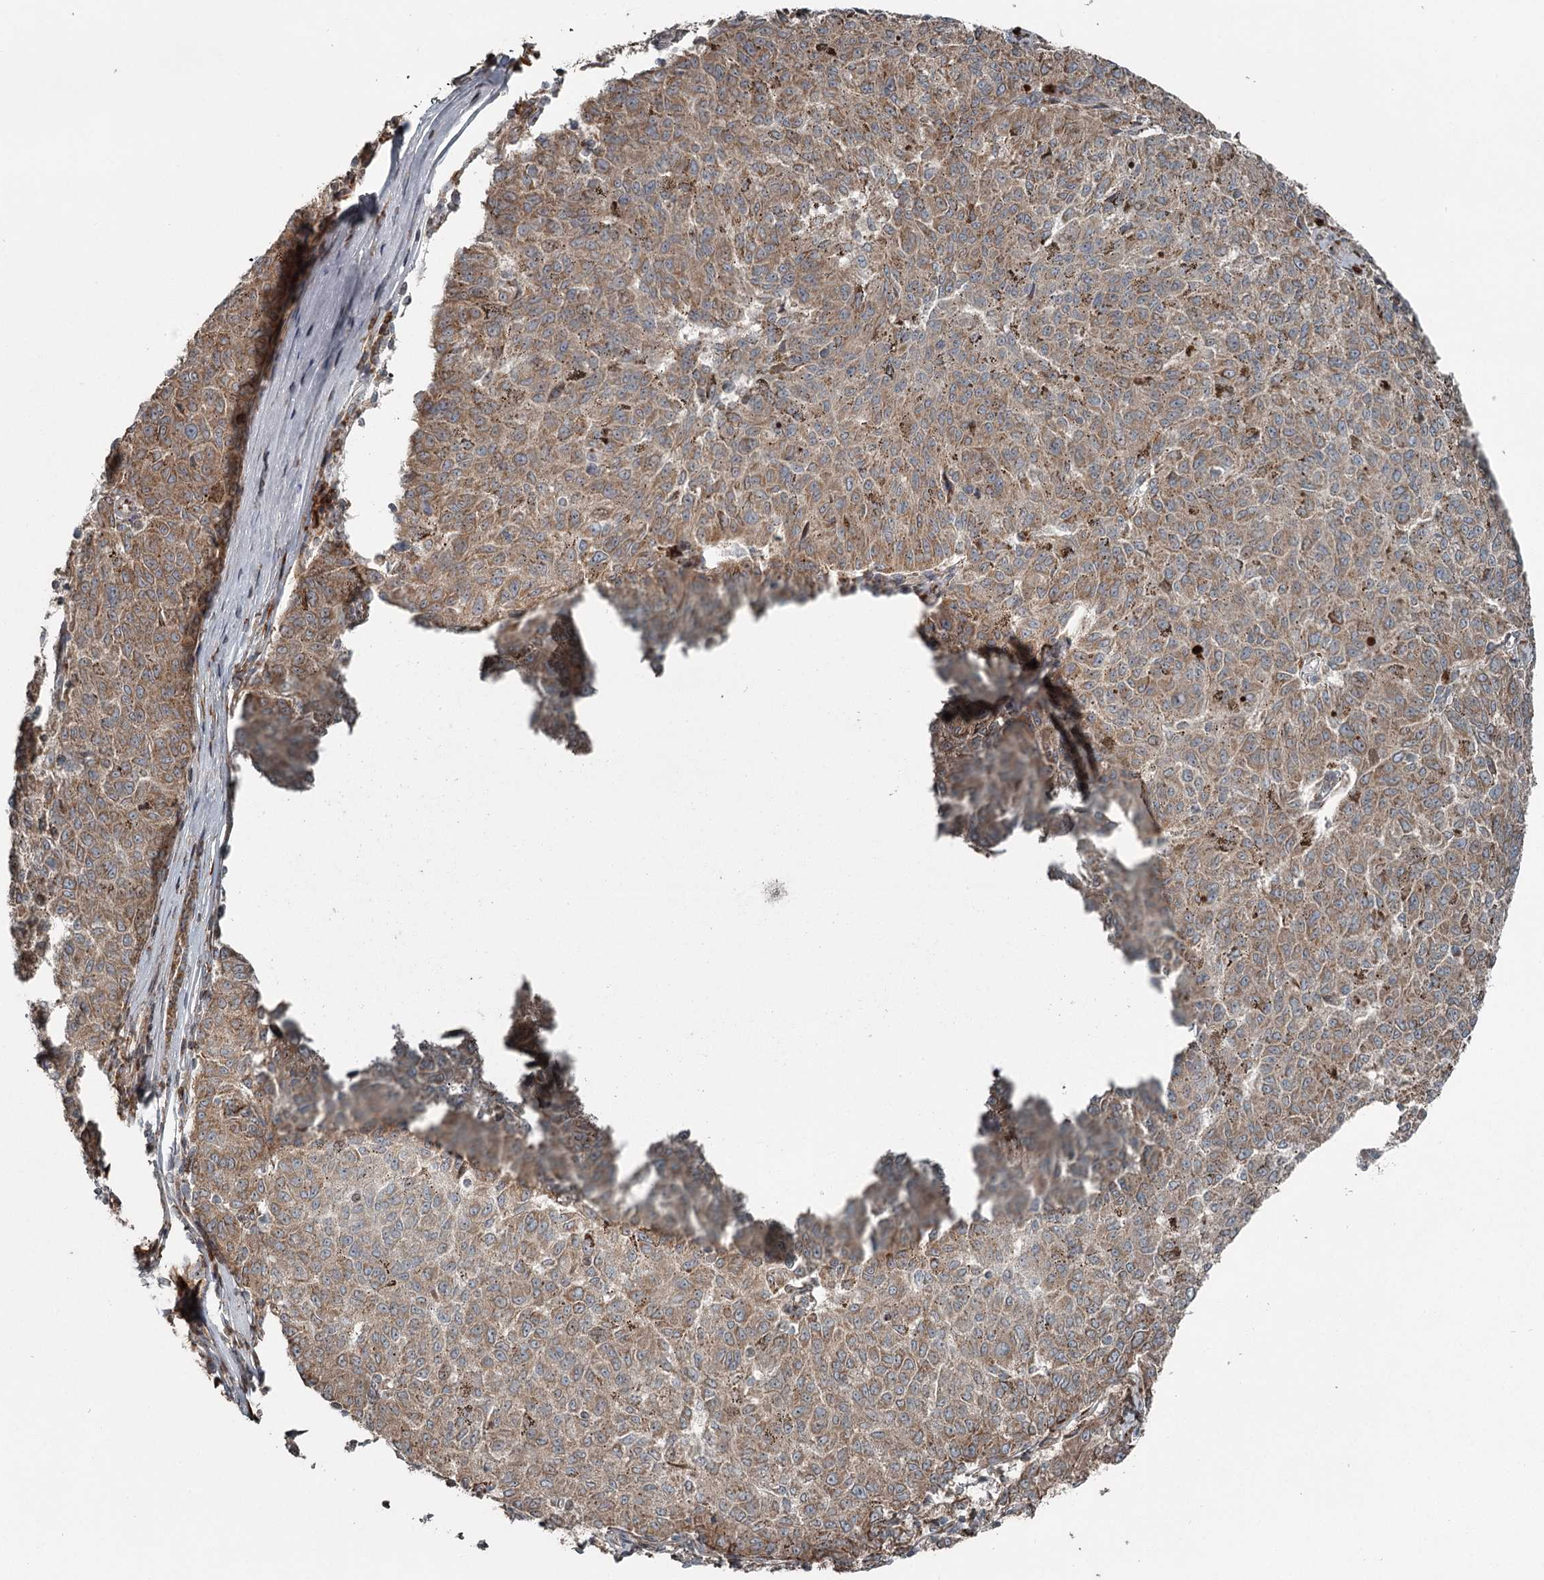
{"staining": {"intensity": "moderate", "quantity": ">75%", "location": "cytoplasmic/membranous"}, "tissue": "melanoma", "cell_type": "Tumor cells", "image_type": "cancer", "snomed": [{"axis": "morphology", "description": "Malignant melanoma, NOS"}, {"axis": "topography", "description": "Skin"}], "caption": "The immunohistochemical stain highlights moderate cytoplasmic/membranous expression in tumor cells of malignant melanoma tissue.", "gene": "RASSF8", "patient": {"sex": "female", "age": 72}}